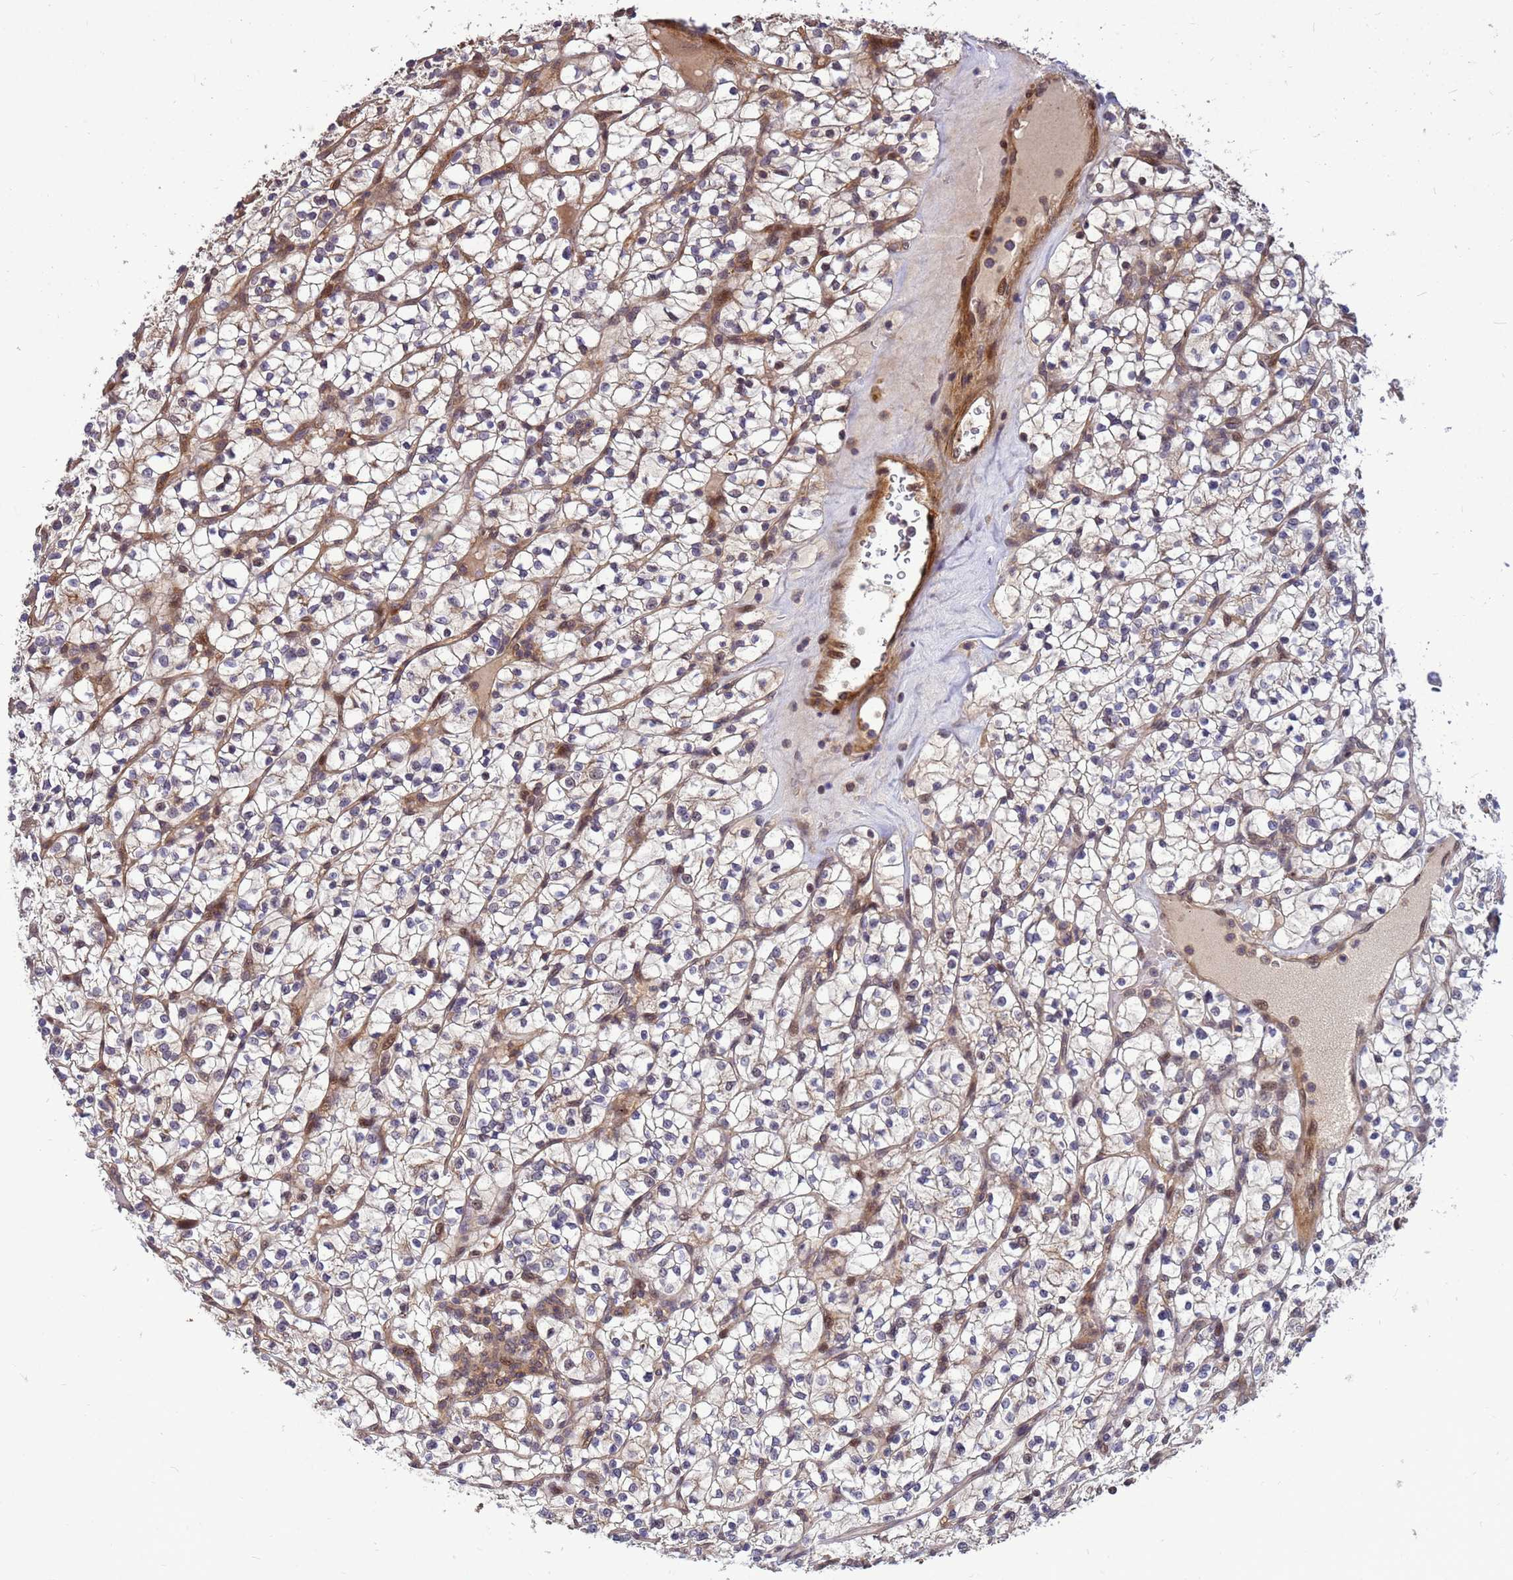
{"staining": {"intensity": "weak", "quantity": "25%-75%", "location": "cytoplasmic/membranous"}, "tissue": "renal cancer", "cell_type": "Tumor cells", "image_type": "cancer", "snomed": [{"axis": "morphology", "description": "Adenocarcinoma, NOS"}, {"axis": "topography", "description": "Kidney"}], "caption": "Protein expression by immunohistochemistry reveals weak cytoplasmic/membranous expression in about 25%-75% of tumor cells in renal cancer (adenocarcinoma).", "gene": "DUS4L", "patient": {"sex": "female", "age": 64}}